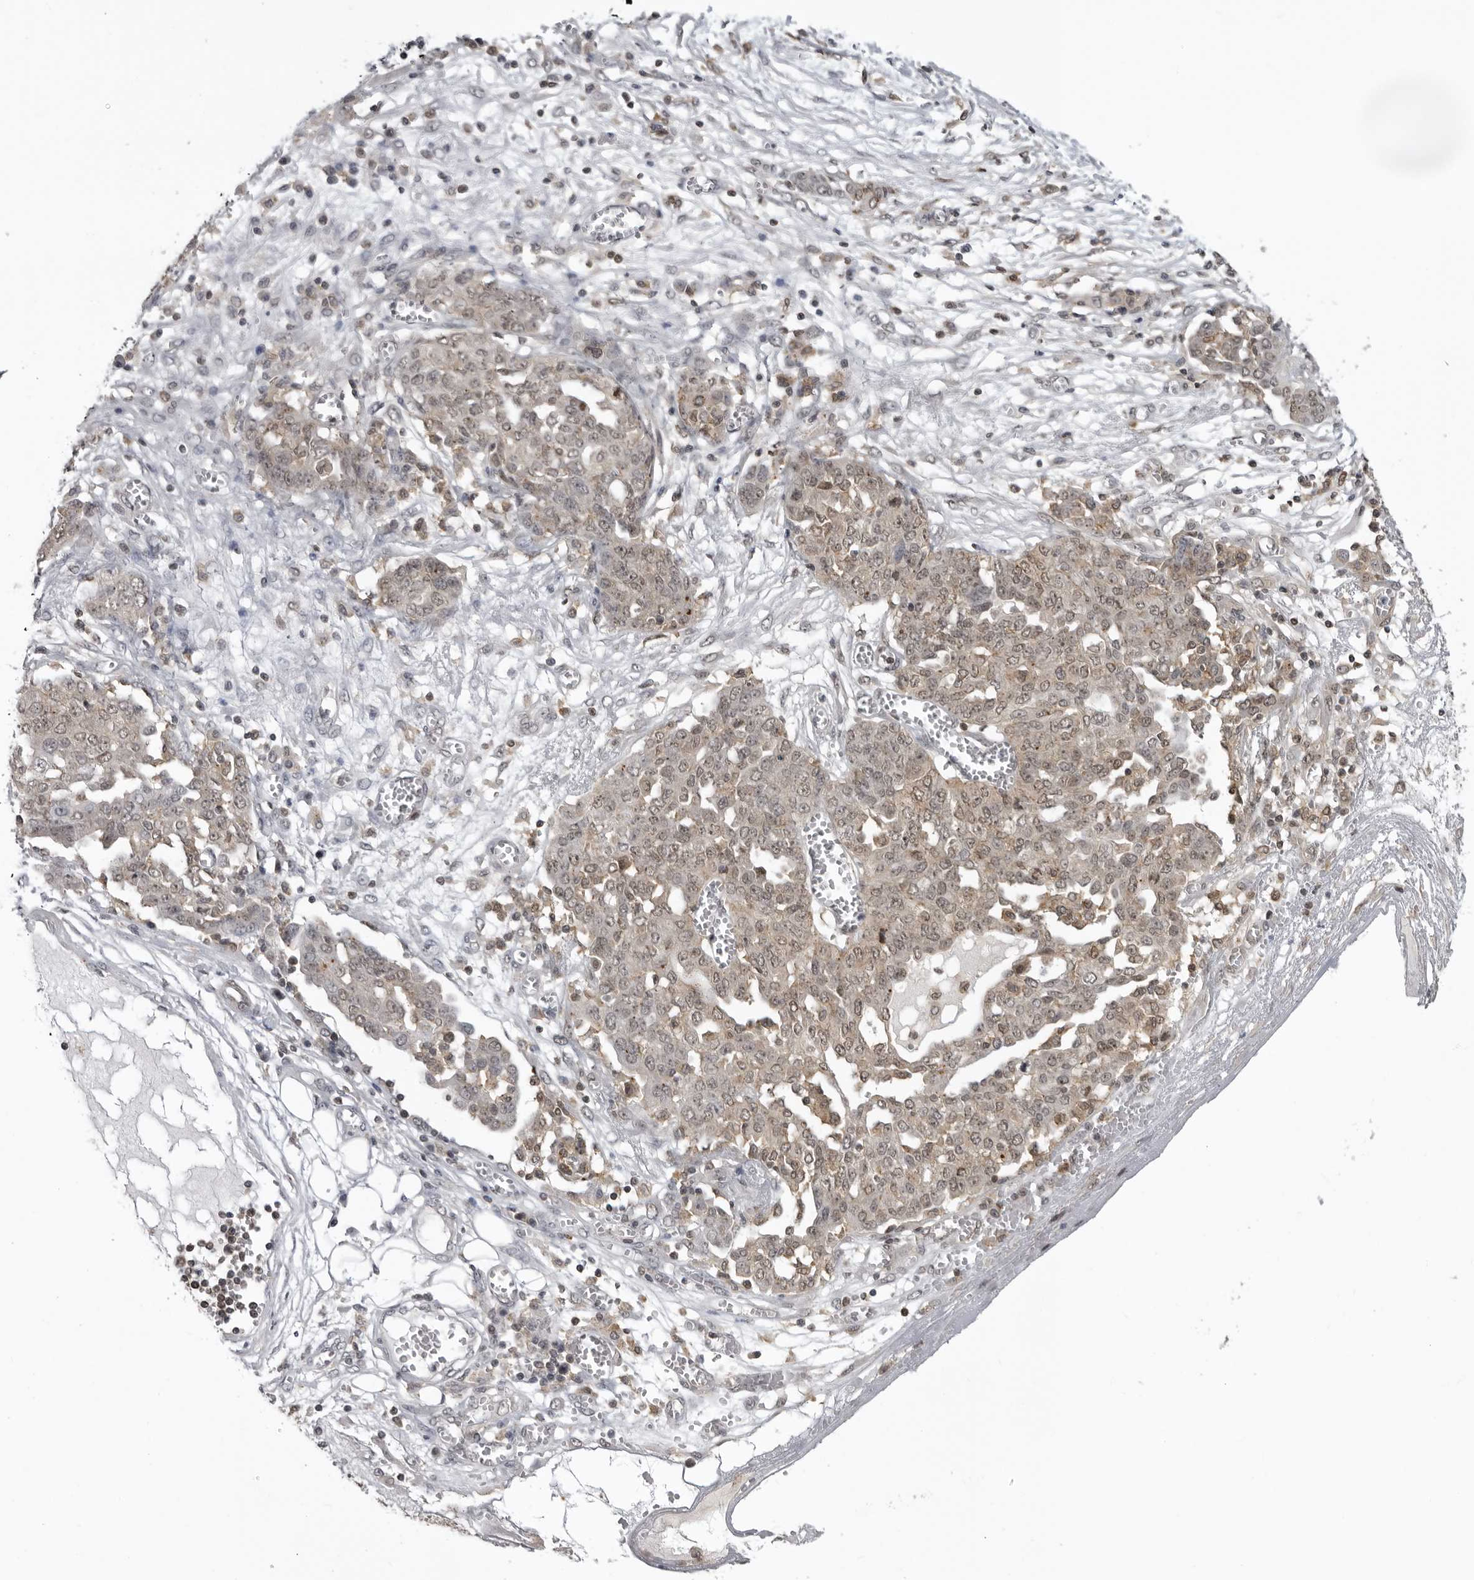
{"staining": {"intensity": "weak", "quantity": "25%-75%", "location": "cytoplasmic/membranous,nuclear"}, "tissue": "ovarian cancer", "cell_type": "Tumor cells", "image_type": "cancer", "snomed": [{"axis": "morphology", "description": "Cystadenocarcinoma, serous, NOS"}, {"axis": "topography", "description": "Soft tissue"}, {"axis": "topography", "description": "Ovary"}], "caption": "Immunohistochemistry of serous cystadenocarcinoma (ovarian) shows low levels of weak cytoplasmic/membranous and nuclear staining in approximately 25%-75% of tumor cells. (Brightfield microscopy of DAB IHC at high magnification).", "gene": "PDCL3", "patient": {"sex": "female", "age": 57}}